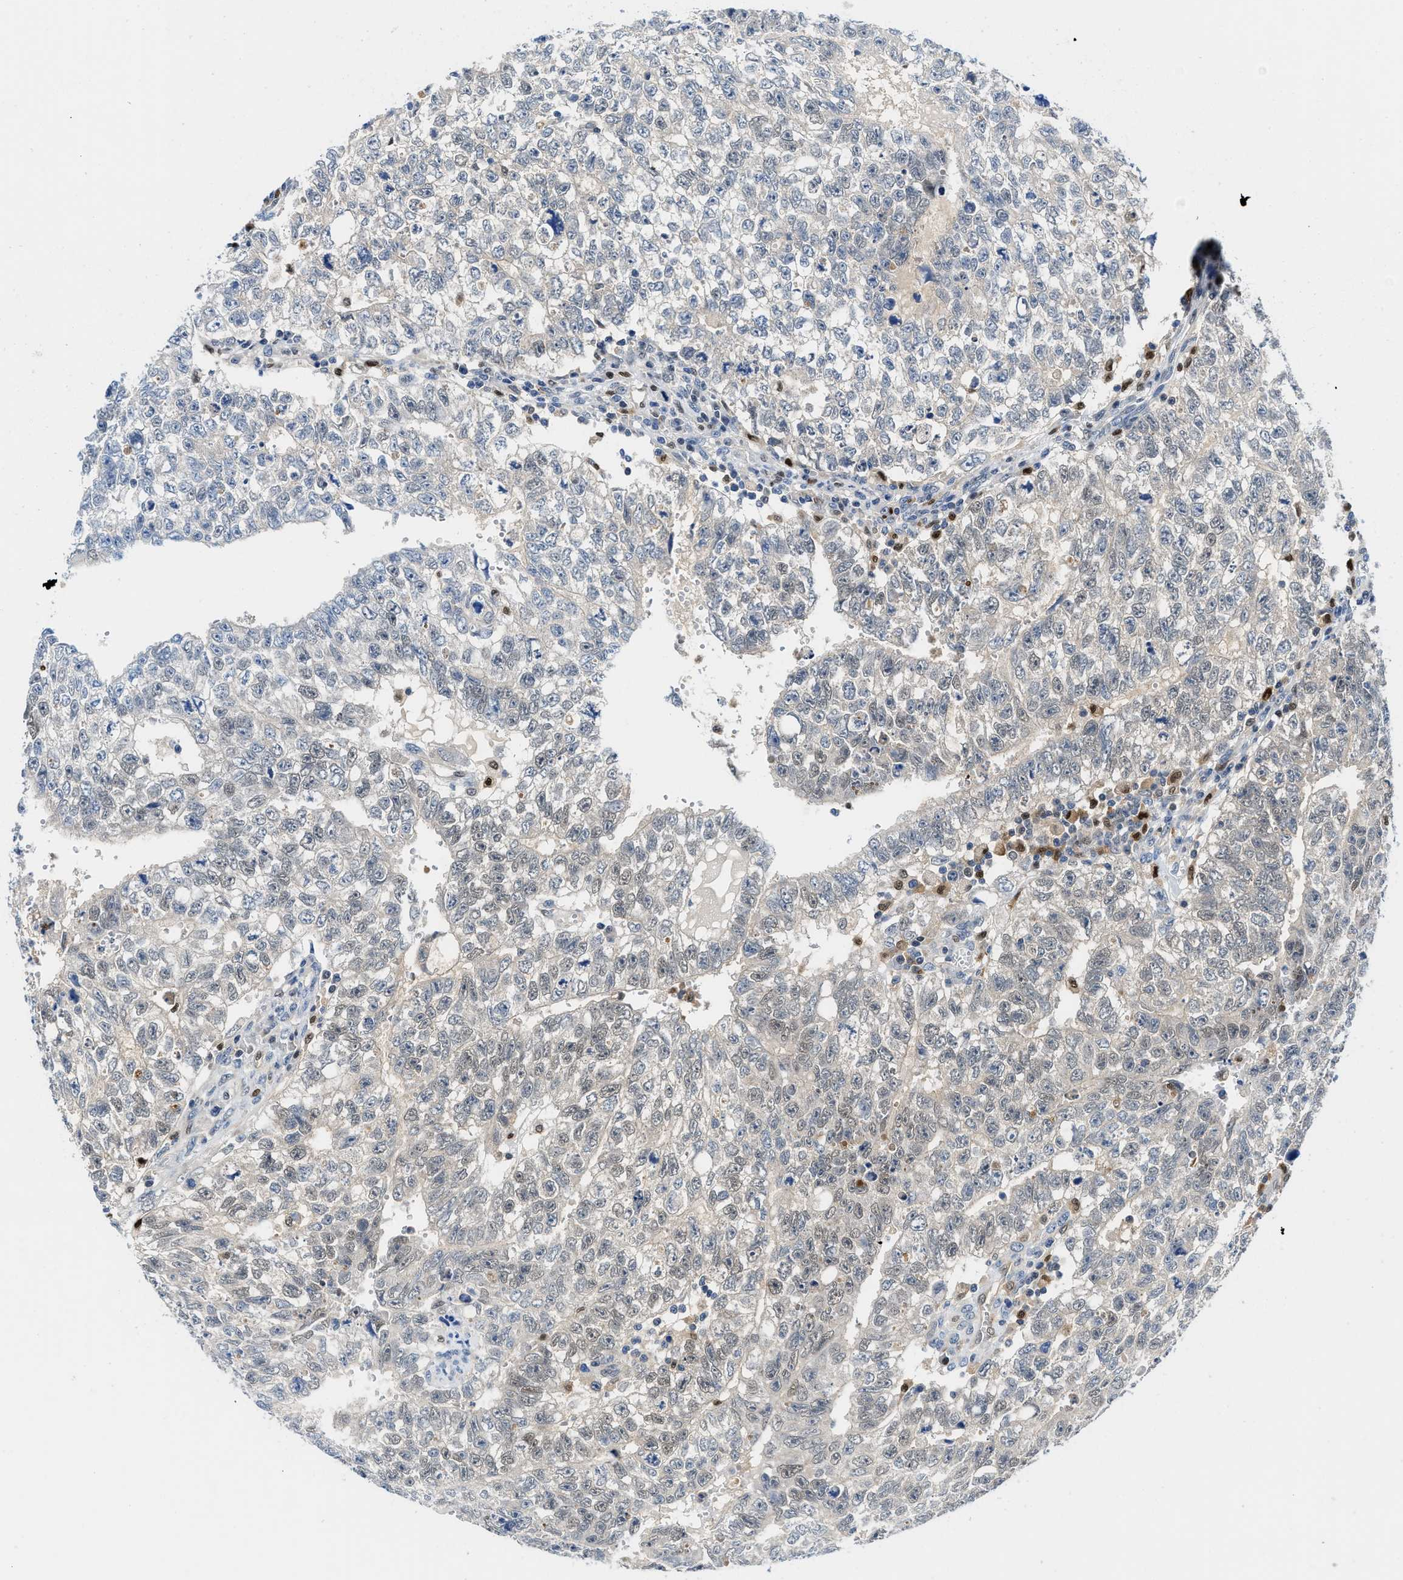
{"staining": {"intensity": "weak", "quantity": "<25%", "location": "nuclear"}, "tissue": "testis cancer", "cell_type": "Tumor cells", "image_type": "cancer", "snomed": [{"axis": "morphology", "description": "Seminoma, NOS"}, {"axis": "morphology", "description": "Carcinoma, Embryonal, NOS"}, {"axis": "topography", "description": "Testis"}], "caption": "Immunohistochemistry of human testis cancer (seminoma) reveals no positivity in tumor cells.", "gene": "LTA4H", "patient": {"sex": "male", "age": 38}}